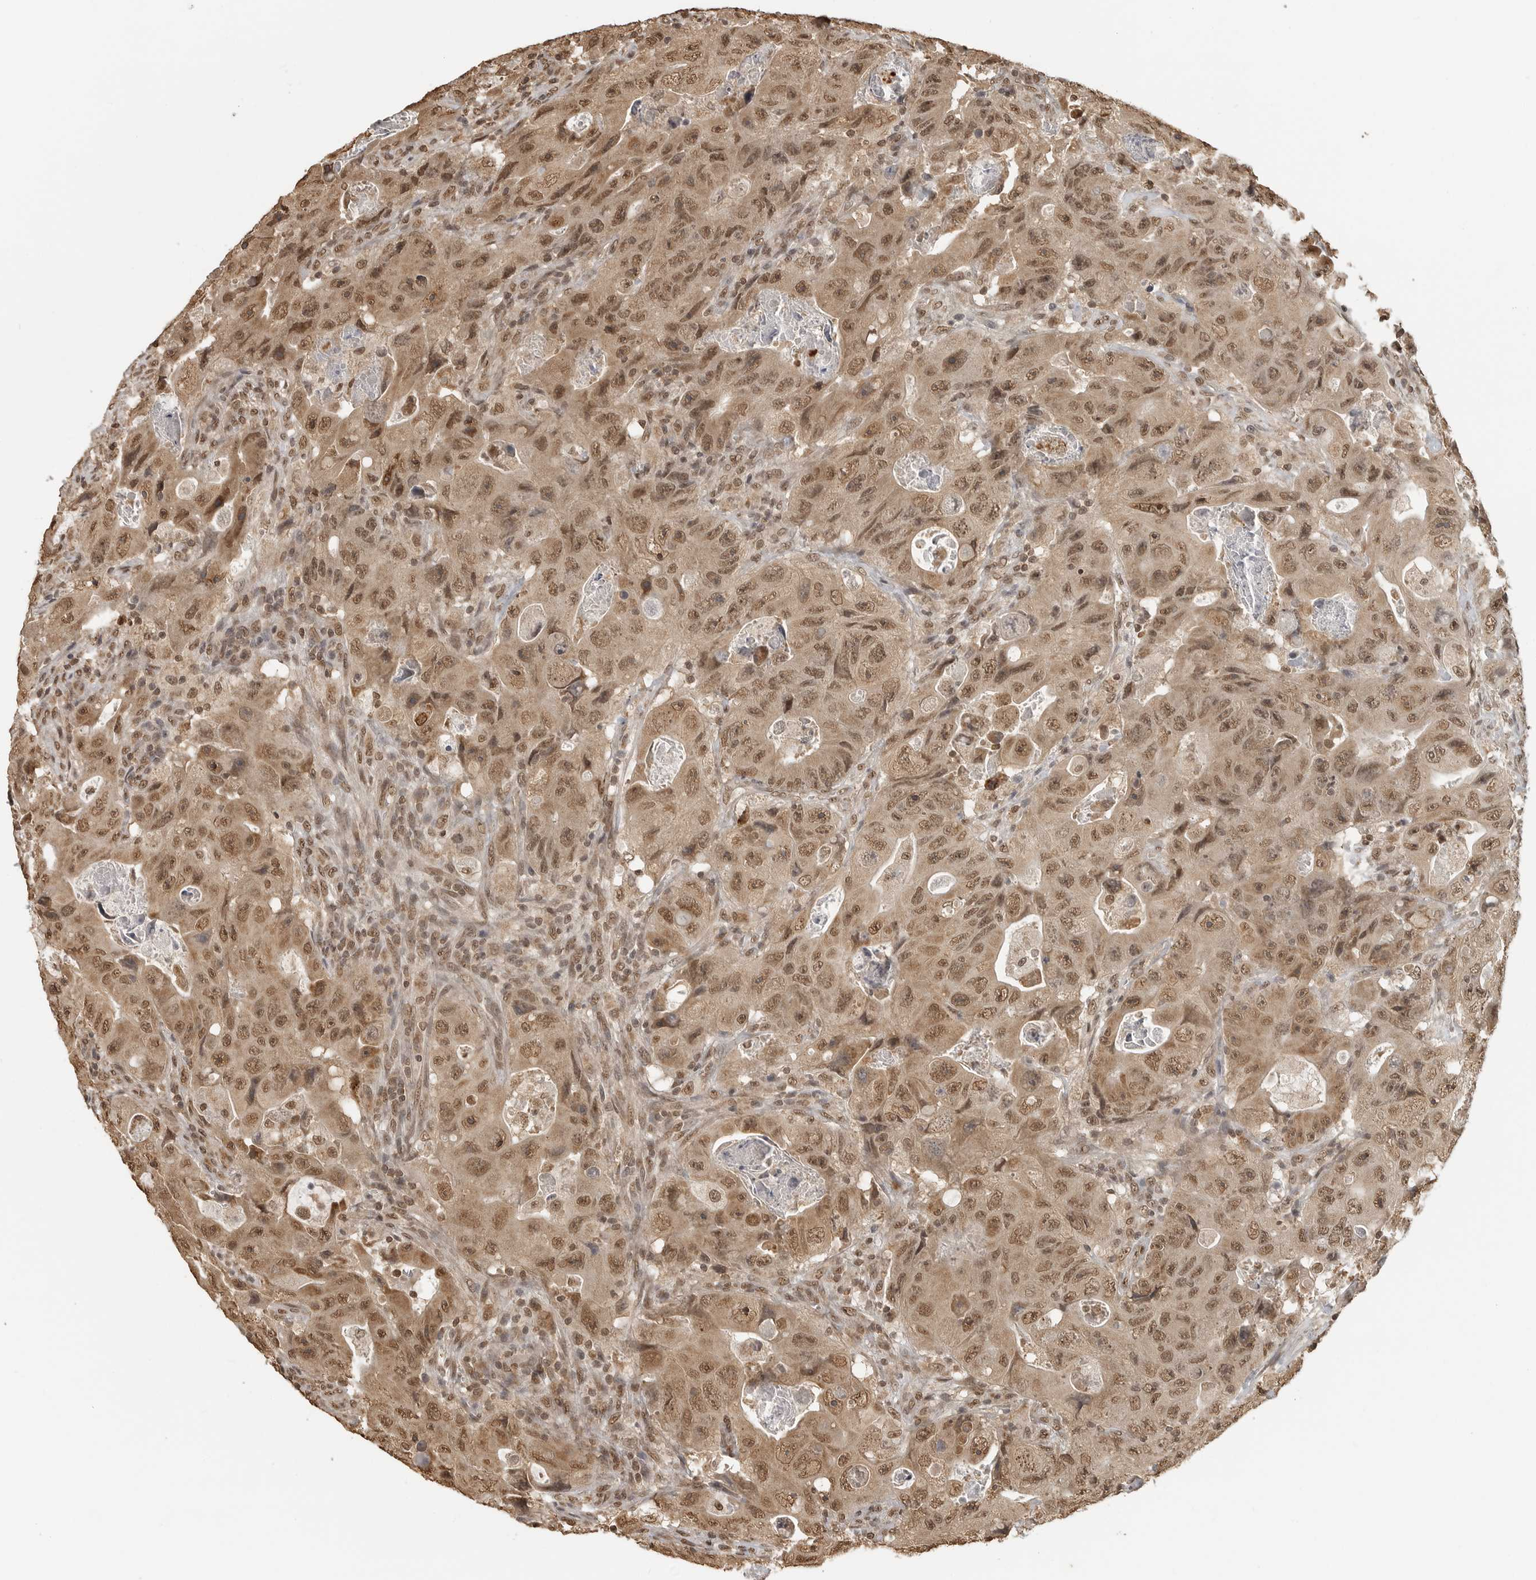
{"staining": {"intensity": "moderate", "quantity": ">75%", "location": "cytoplasmic/membranous,nuclear"}, "tissue": "colorectal cancer", "cell_type": "Tumor cells", "image_type": "cancer", "snomed": [{"axis": "morphology", "description": "Adenocarcinoma, NOS"}, {"axis": "topography", "description": "Colon"}], "caption": "High-magnification brightfield microscopy of adenocarcinoma (colorectal) stained with DAB (brown) and counterstained with hematoxylin (blue). tumor cells exhibit moderate cytoplasmic/membranous and nuclear positivity is present in approximately>75% of cells.", "gene": "CLOCK", "patient": {"sex": "female", "age": 46}}